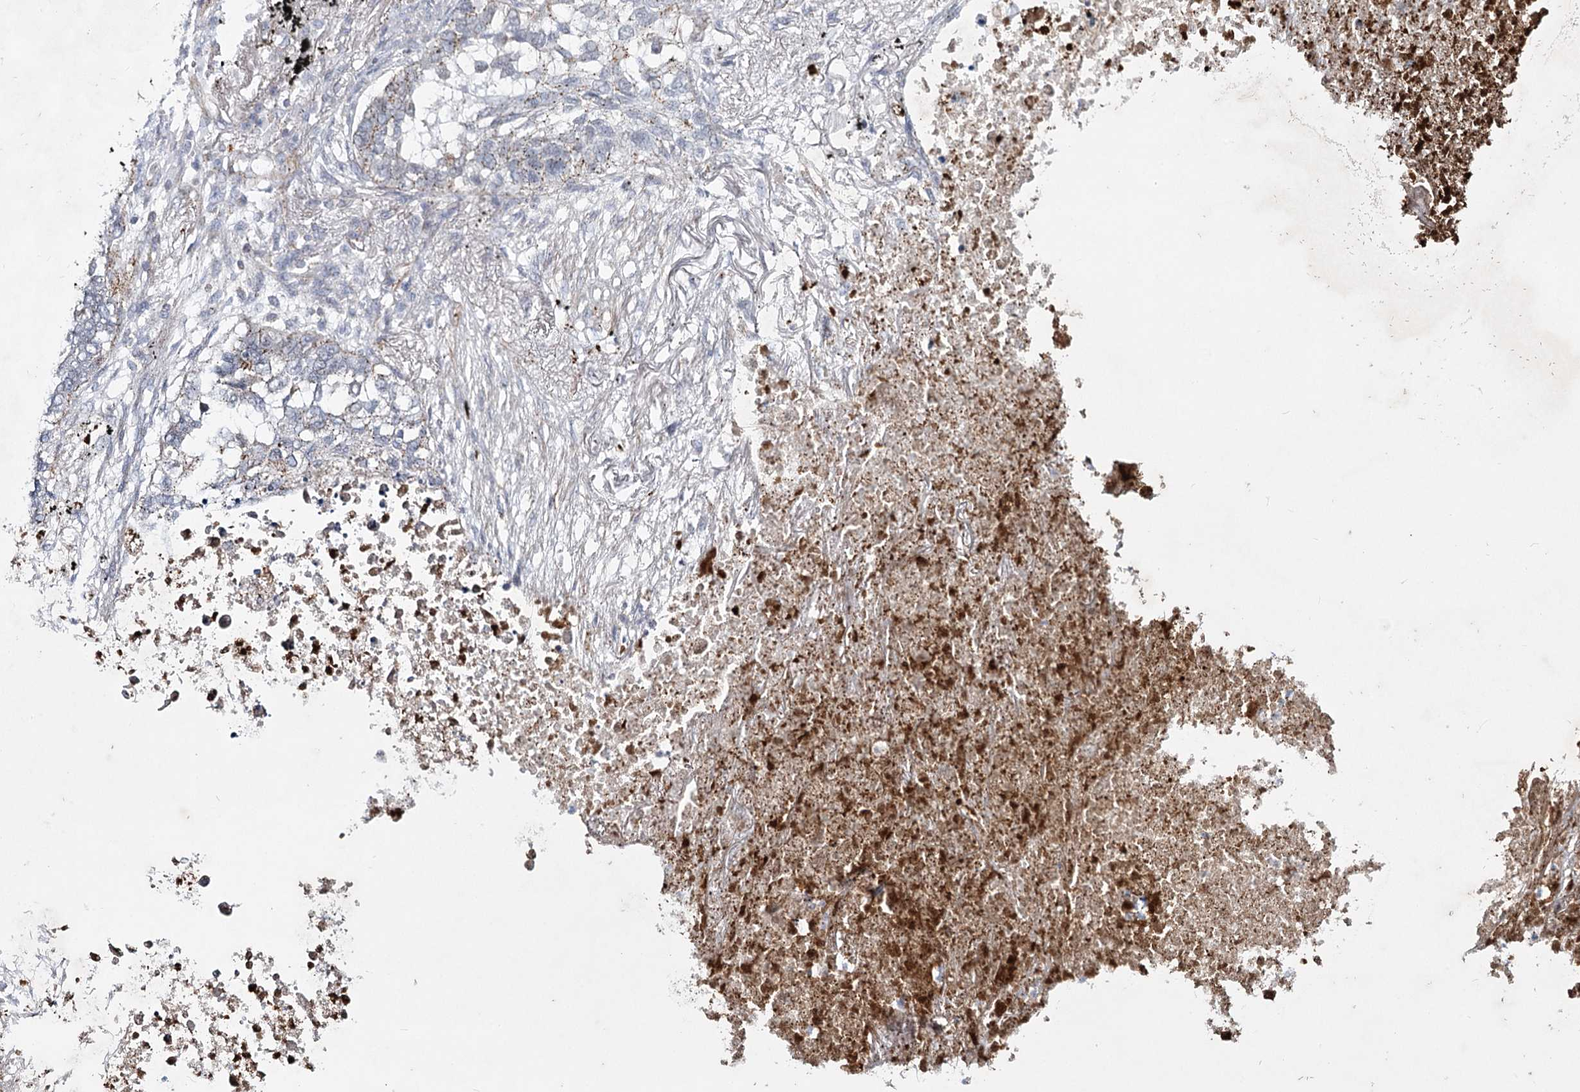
{"staining": {"intensity": "moderate", "quantity": "<25%", "location": "cytoplasmic/membranous"}, "tissue": "lung cancer", "cell_type": "Tumor cells", "image_type": "cancer", "snomed": [{"axis": "morphology", "description": "Squamous cell carcinoma, NOS"}, {"axis": "topography", "description": "Lung"}], "caption": "Squamous cell carcinoma (lung) stained for a protein (brown) displays moderate cytoplasmic/membranous positive staining in approximately <25% of tumor cells.", "gene": "ATL2", "patient": {"sex": "female", "age": 63}}